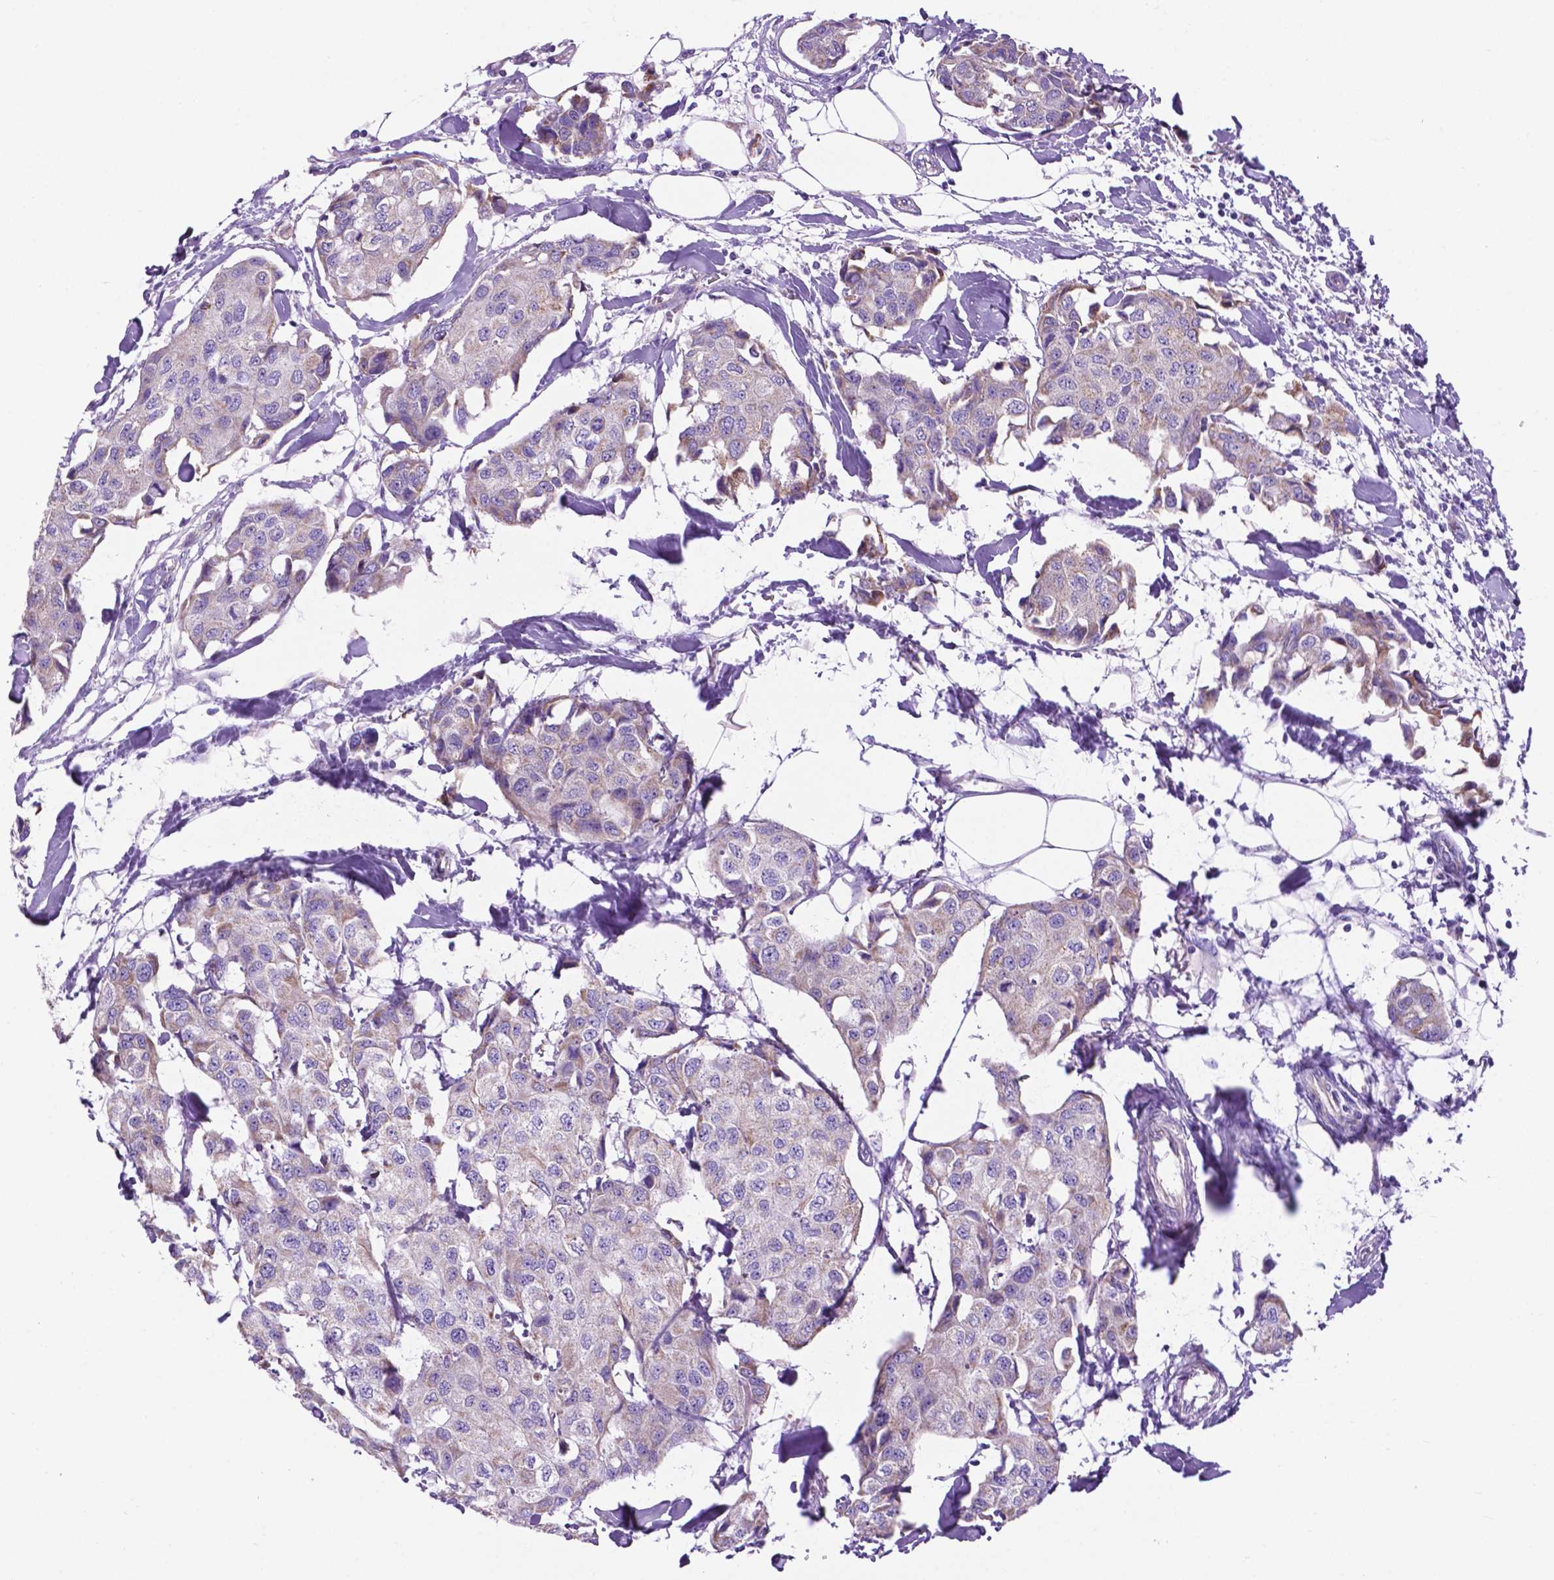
{"staining": {"intensity": "negative", "quantity": "none", "location": "none"}, "tissue": "breast cancer", "cell_type": "Tumor cells", "image_type": "cancer", "snomed": [{"axis": "morphology", "description": "Duct carcinoma"}, {"axis": "topography", "description": "Breast"}], "caption": "DAB immunohistochemical staining of breast intraductal carcinoma reveals no significant positivity in tumor cells.", "gene": "TMEM121B", "patient": {"sex": "female", "age": 80}}